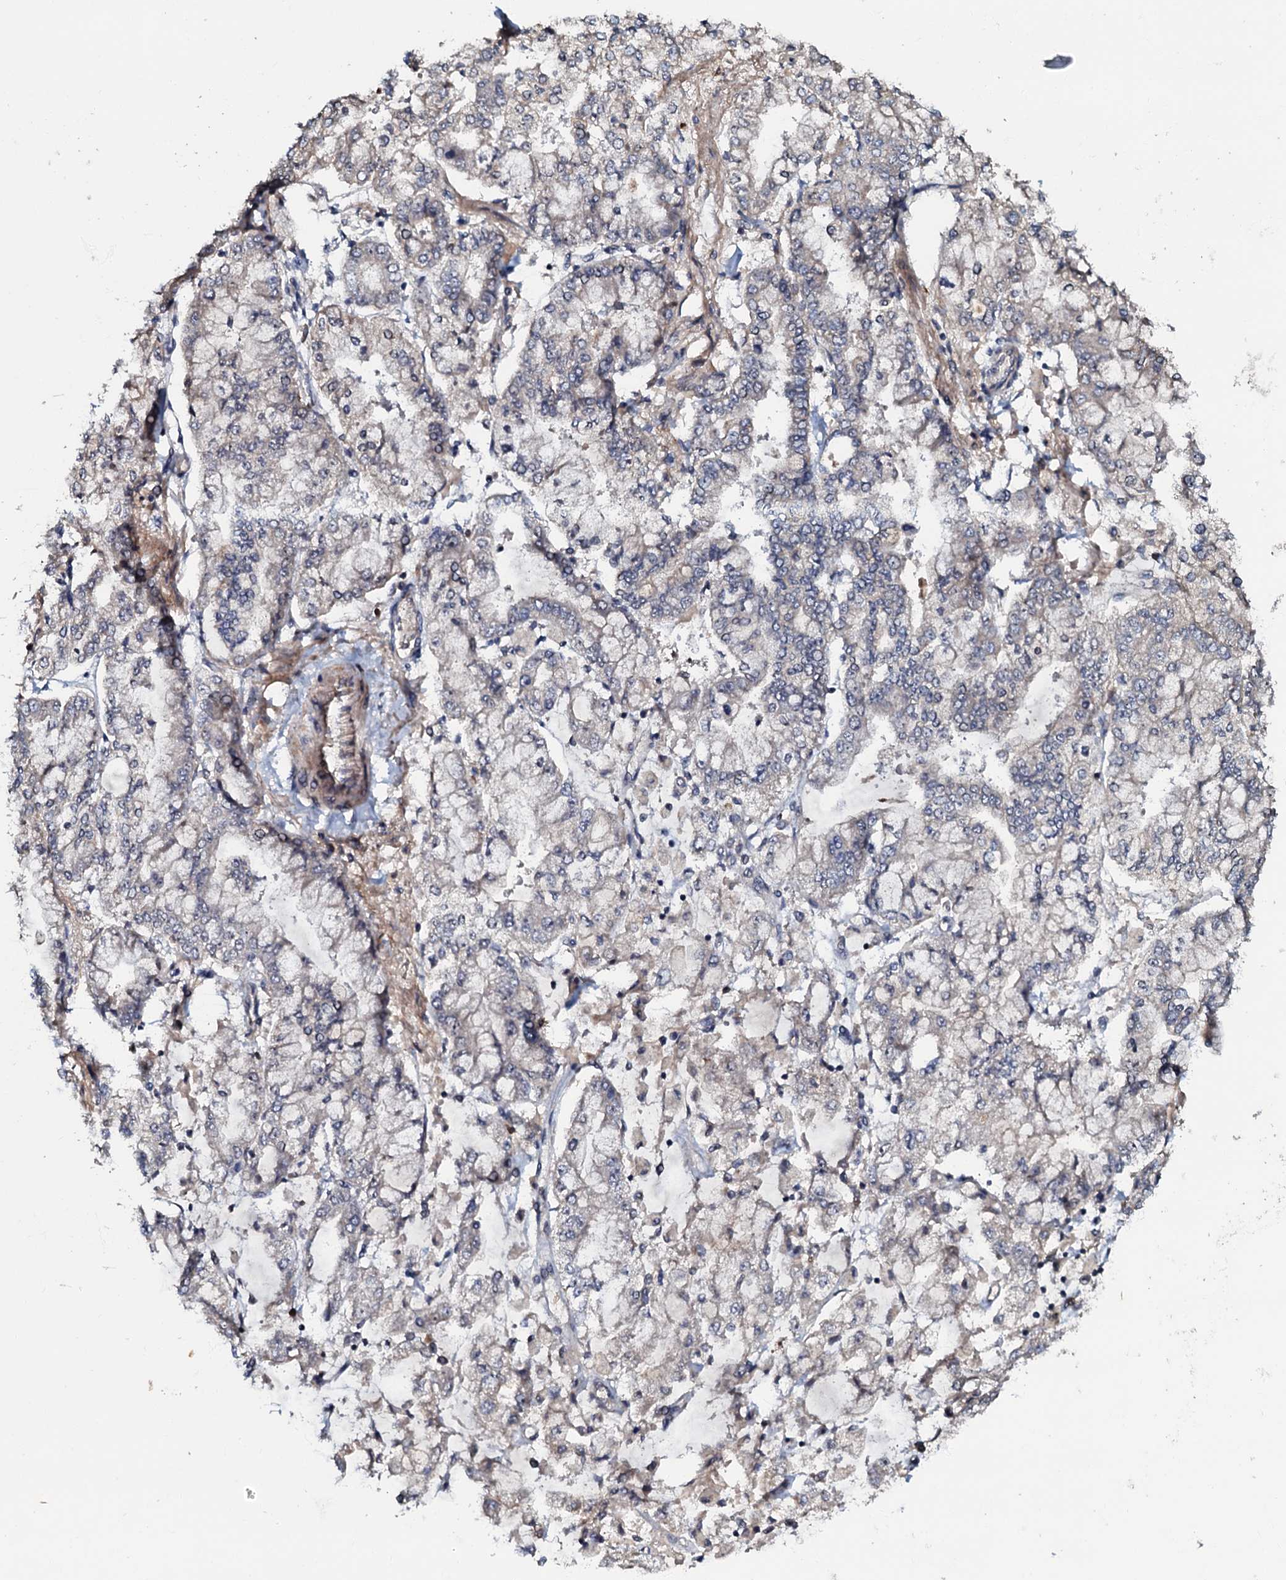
{"staining": {"intensity": "weak", "quantity": "<25%", "location": "cytoplasmic/membranous"}, "tissue": "stomach cancer", "cell_type": "Tumor cells", "image_type": "cancer", "snomed": [{"axis": "morphology", "description": "Normal tissue, NOS"}, {"axis": "morphology", "description": "Adenocarcinoma, NOS"}, {"axis": "topography", "description": "Stomach, upper"}, {"axis": "topography", "description": "Stomach"}], "caption": "Immunohistochemistry of stomach cancer (adenocarcinoma) displays no expression in tumor cells. (Immunohistochemistry (ihc), brightfield microscopy, high magnification).", "gene": "CPNE2", "patient": {"sex": "male", "age": 76}}